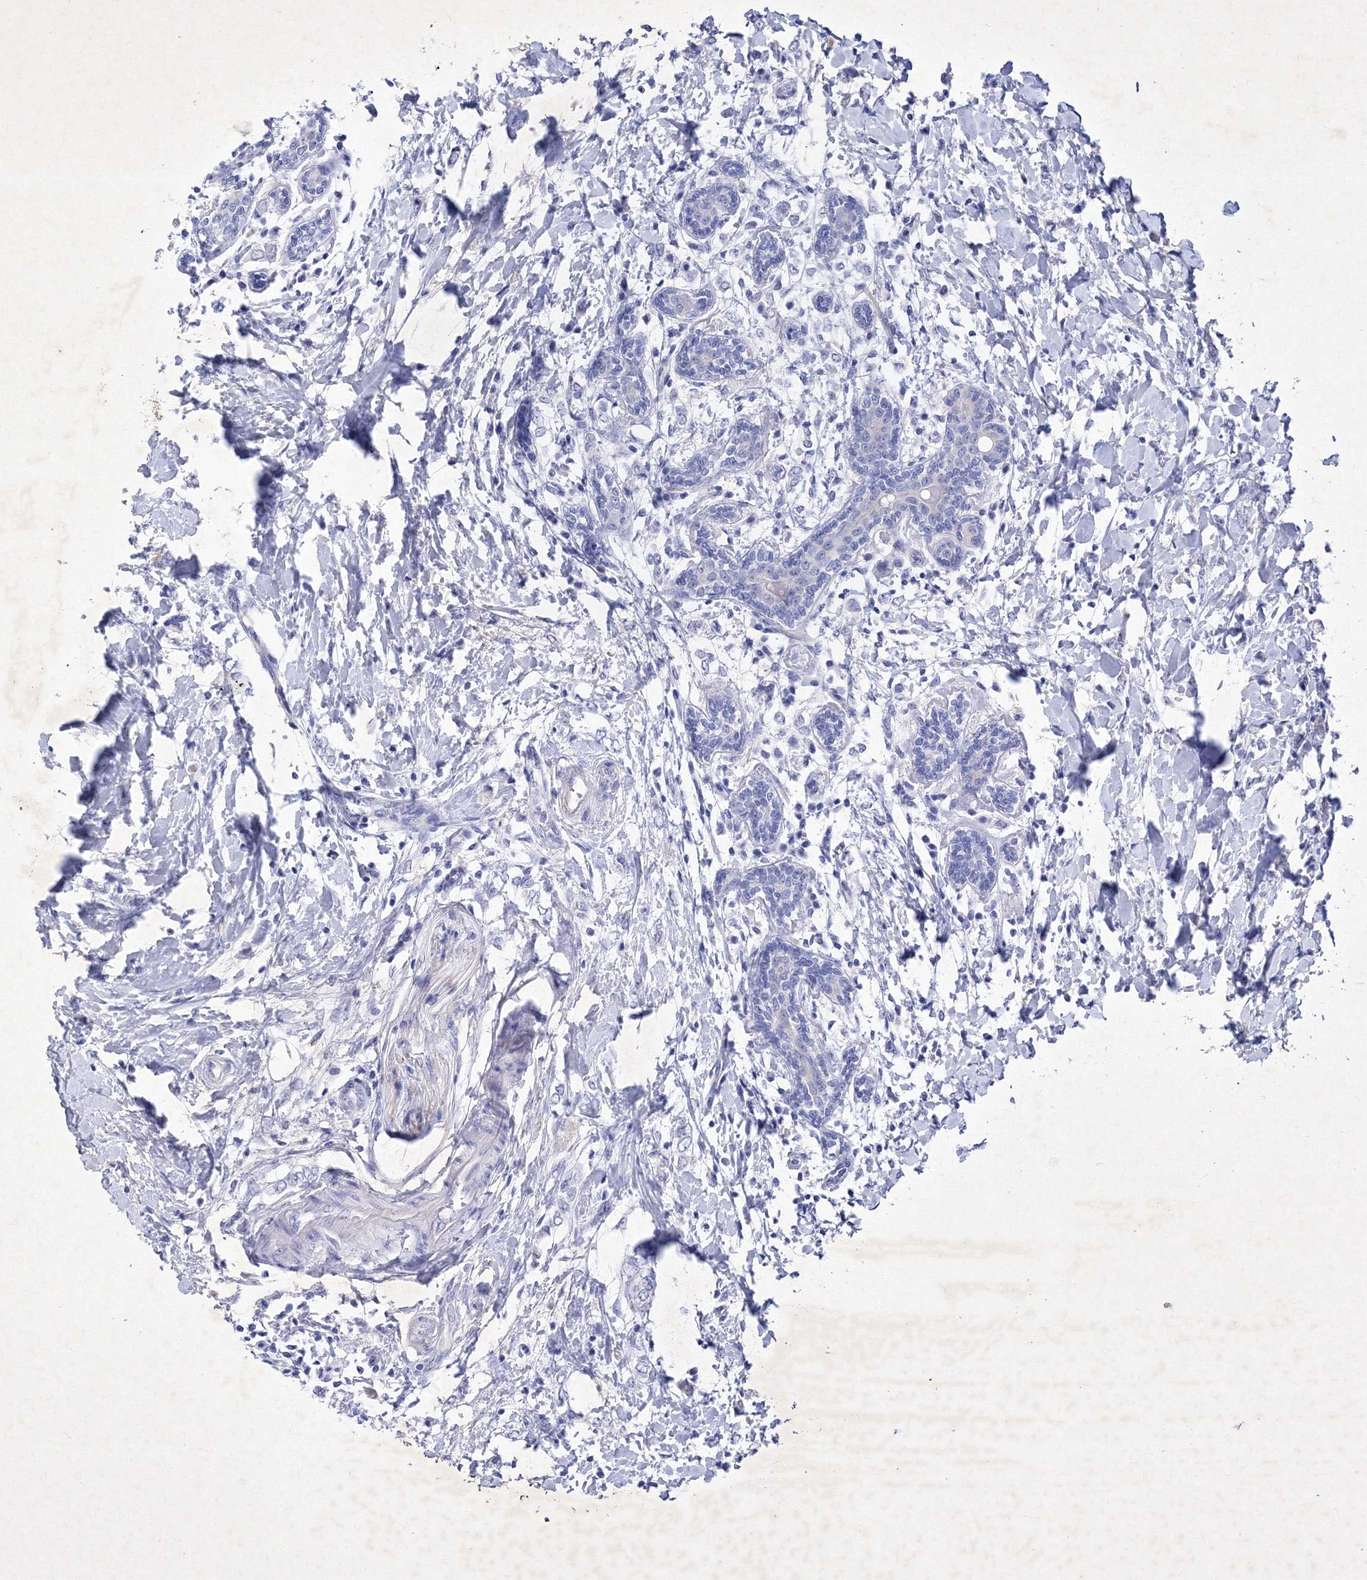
{"staining": {"intensity": "negative", "quantity": "none", "location": "none"}, "tissue": "breast cancer", "cell_type": "Tumor cells", "image_type": "cancer", "snomed": [{"axis": "morphology", "description": "Normal tissue, NOS"}, {"axis": "morphology", "description": "Lobular carcinoma"}, {"axis": "topography", "description": "Breast"}], "caption": "Immunohistochemistry histopathology image of human breast cancer stained for a protein (brown), which displays no positivity in tumor cells.", "gene": "GPN1", "patient": {"sex": "female", "age": 47}}